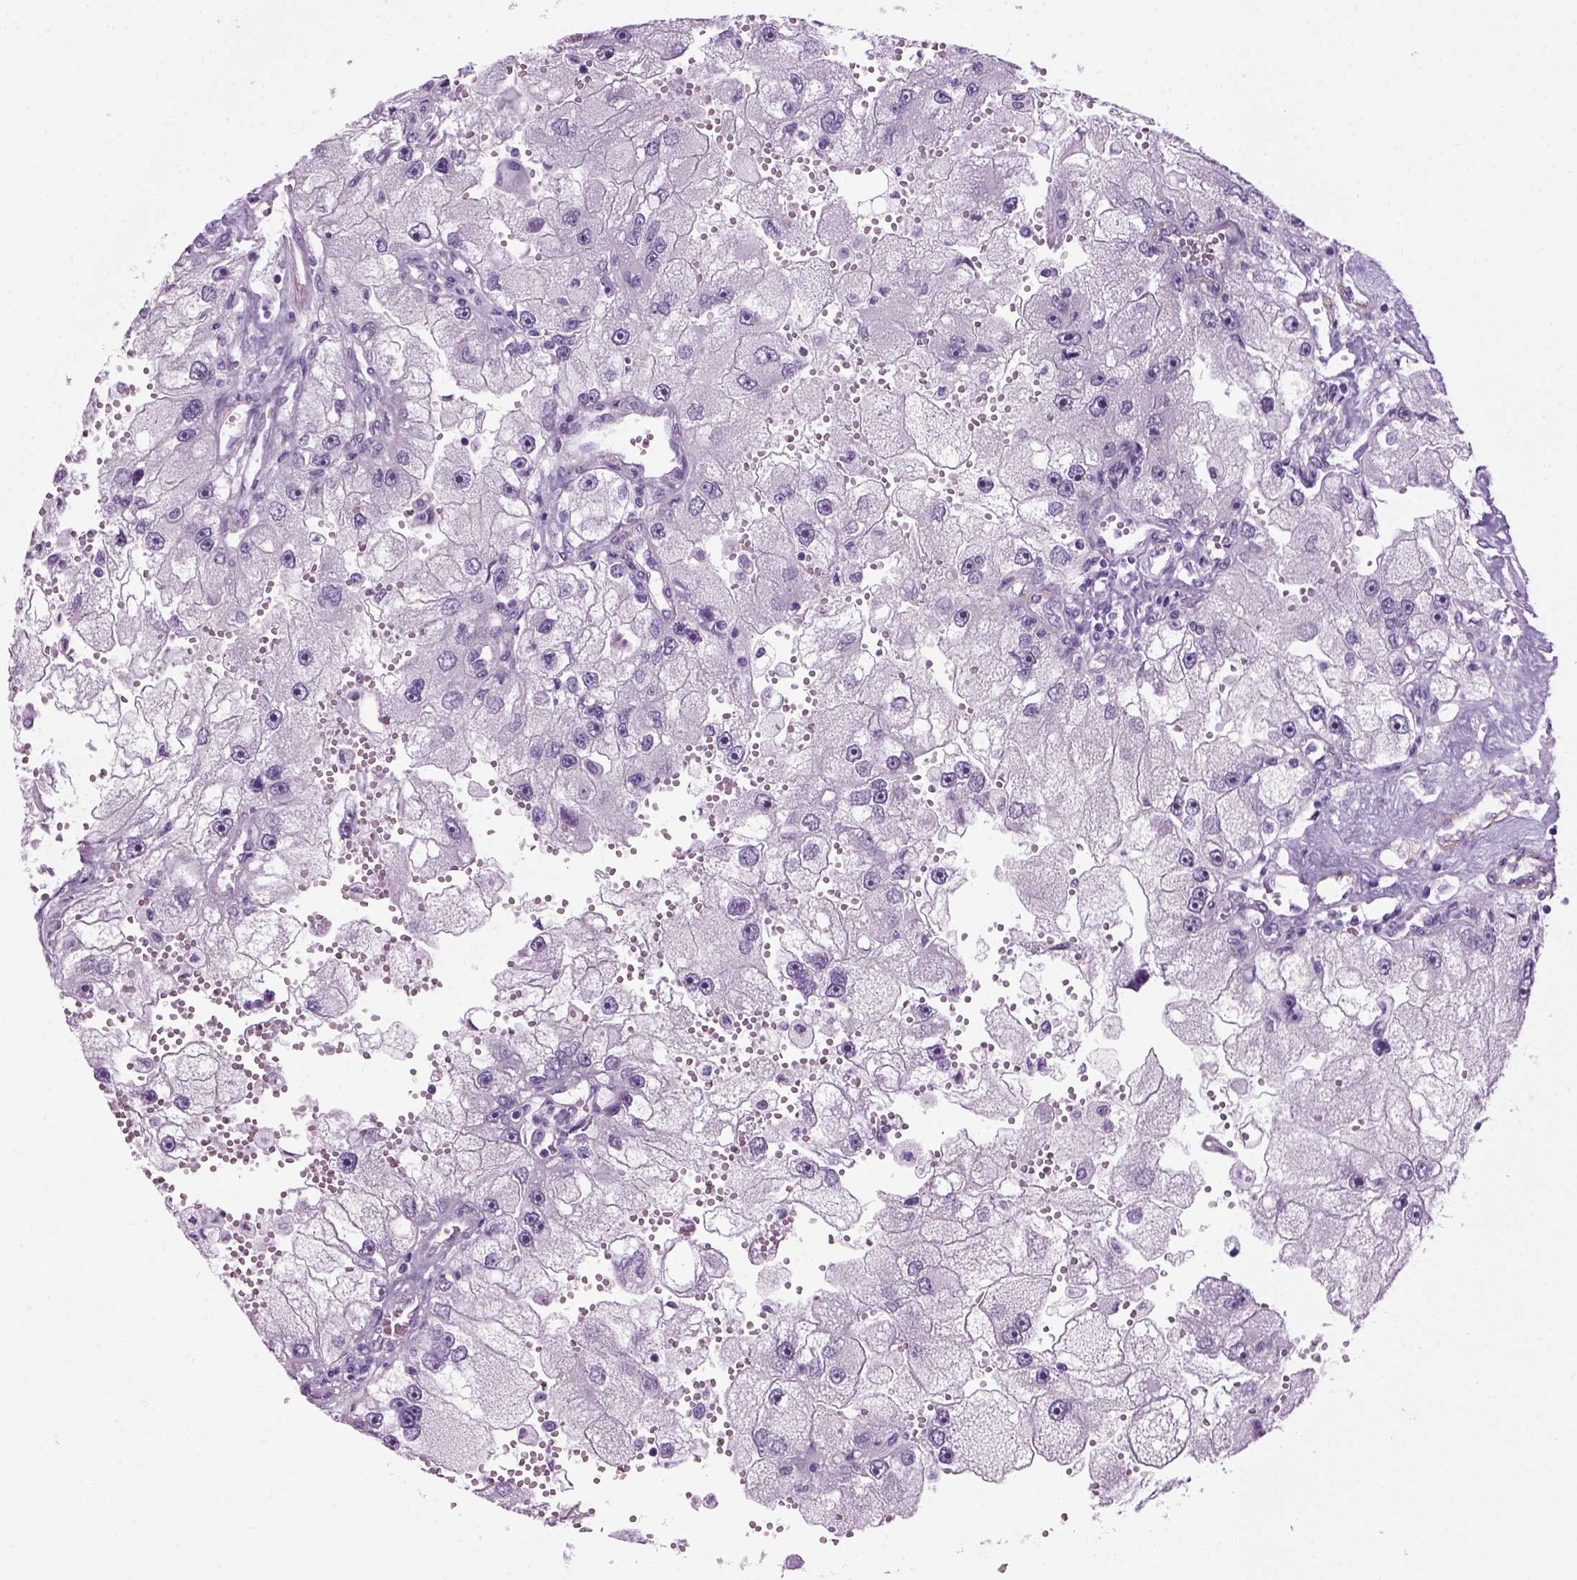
{"staining": {"intensity": "negative", "quantity": "none", "location": "none"}, "tissue": "renal cancer", "cell_type": "Tumor cells", "image_type": "cancer", "snomed": [{"axis": "morphology", "description": "Adenocarcinoma, NOS"}, {"axis": "topography", "description": "Kidney"}], "caption": "An immunohistochemistry photomicrograph of renal cancer (adenocarcinoma) is shown. There is no staining in tumor cells of renal cancer (adenocarcinoma). (Brightfield microscopy of DAB immunohistochemistry at high magnification).", "gene": "FAM161A", "patient": {"sex": "male", "age": 63}}